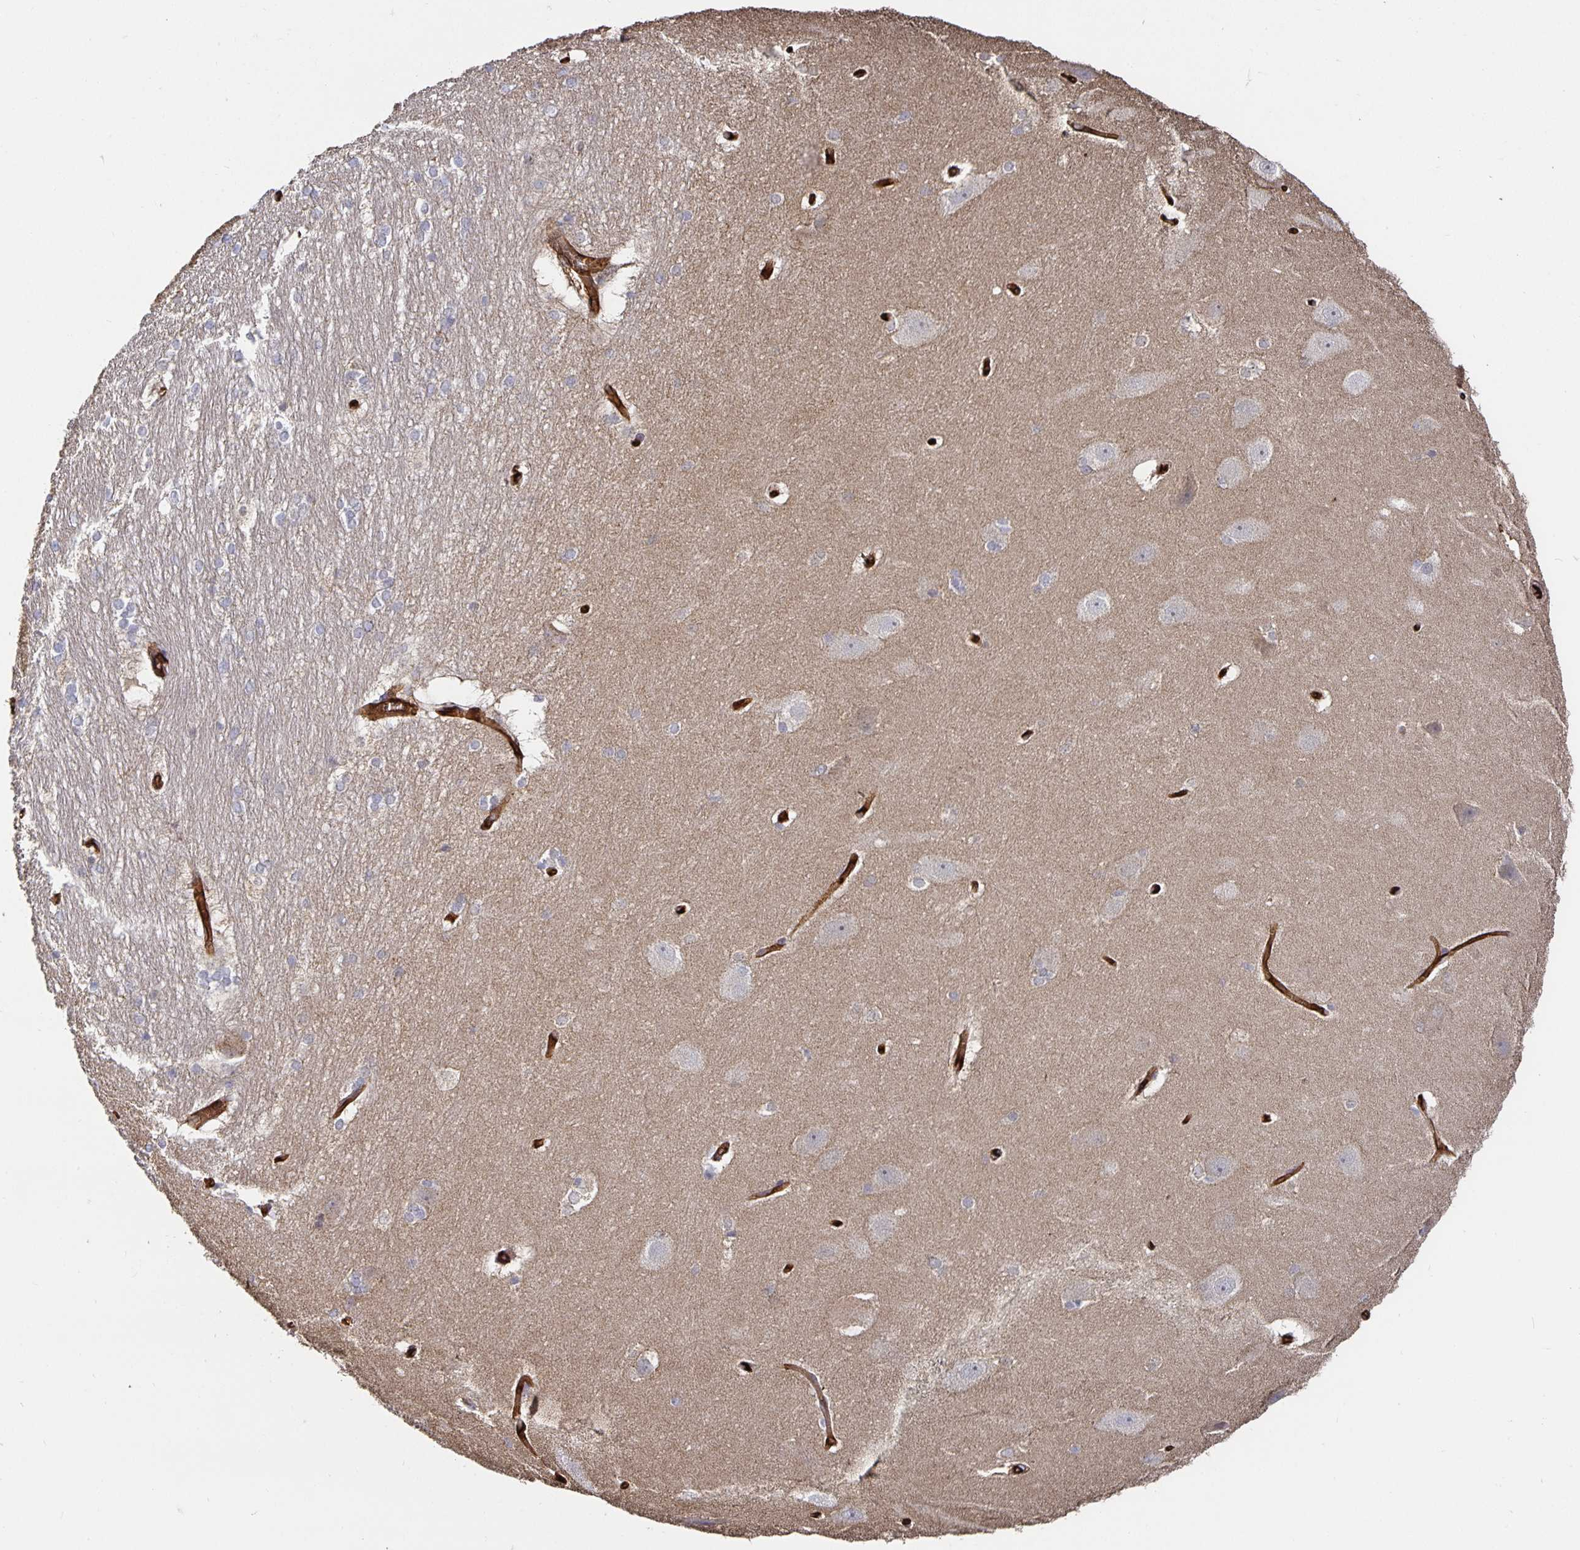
{"staining": {"intensity": "negative", "quantity": "none", "location": "none"}, "tissue": "hippocampus", "cell_type": "Glial cells", "image_type": "normal", "snomed": [{"axis": "morphology", "description": "Normal tissue, NOS"}, {"axis": "topography", "description": "Cerebral cortex"}, {"axis": "topography", "description": "Hippocampus"}], "caption": "Unremarkable hippocampus was stained to show a protein in brown. There is no significant staining in glial cells. (DAB (3,3'-diaminobenzidine) IHC with hematoxylin counter stain).", "gene": "PODXL", "patient": {"sex": "female", "age": 19}}